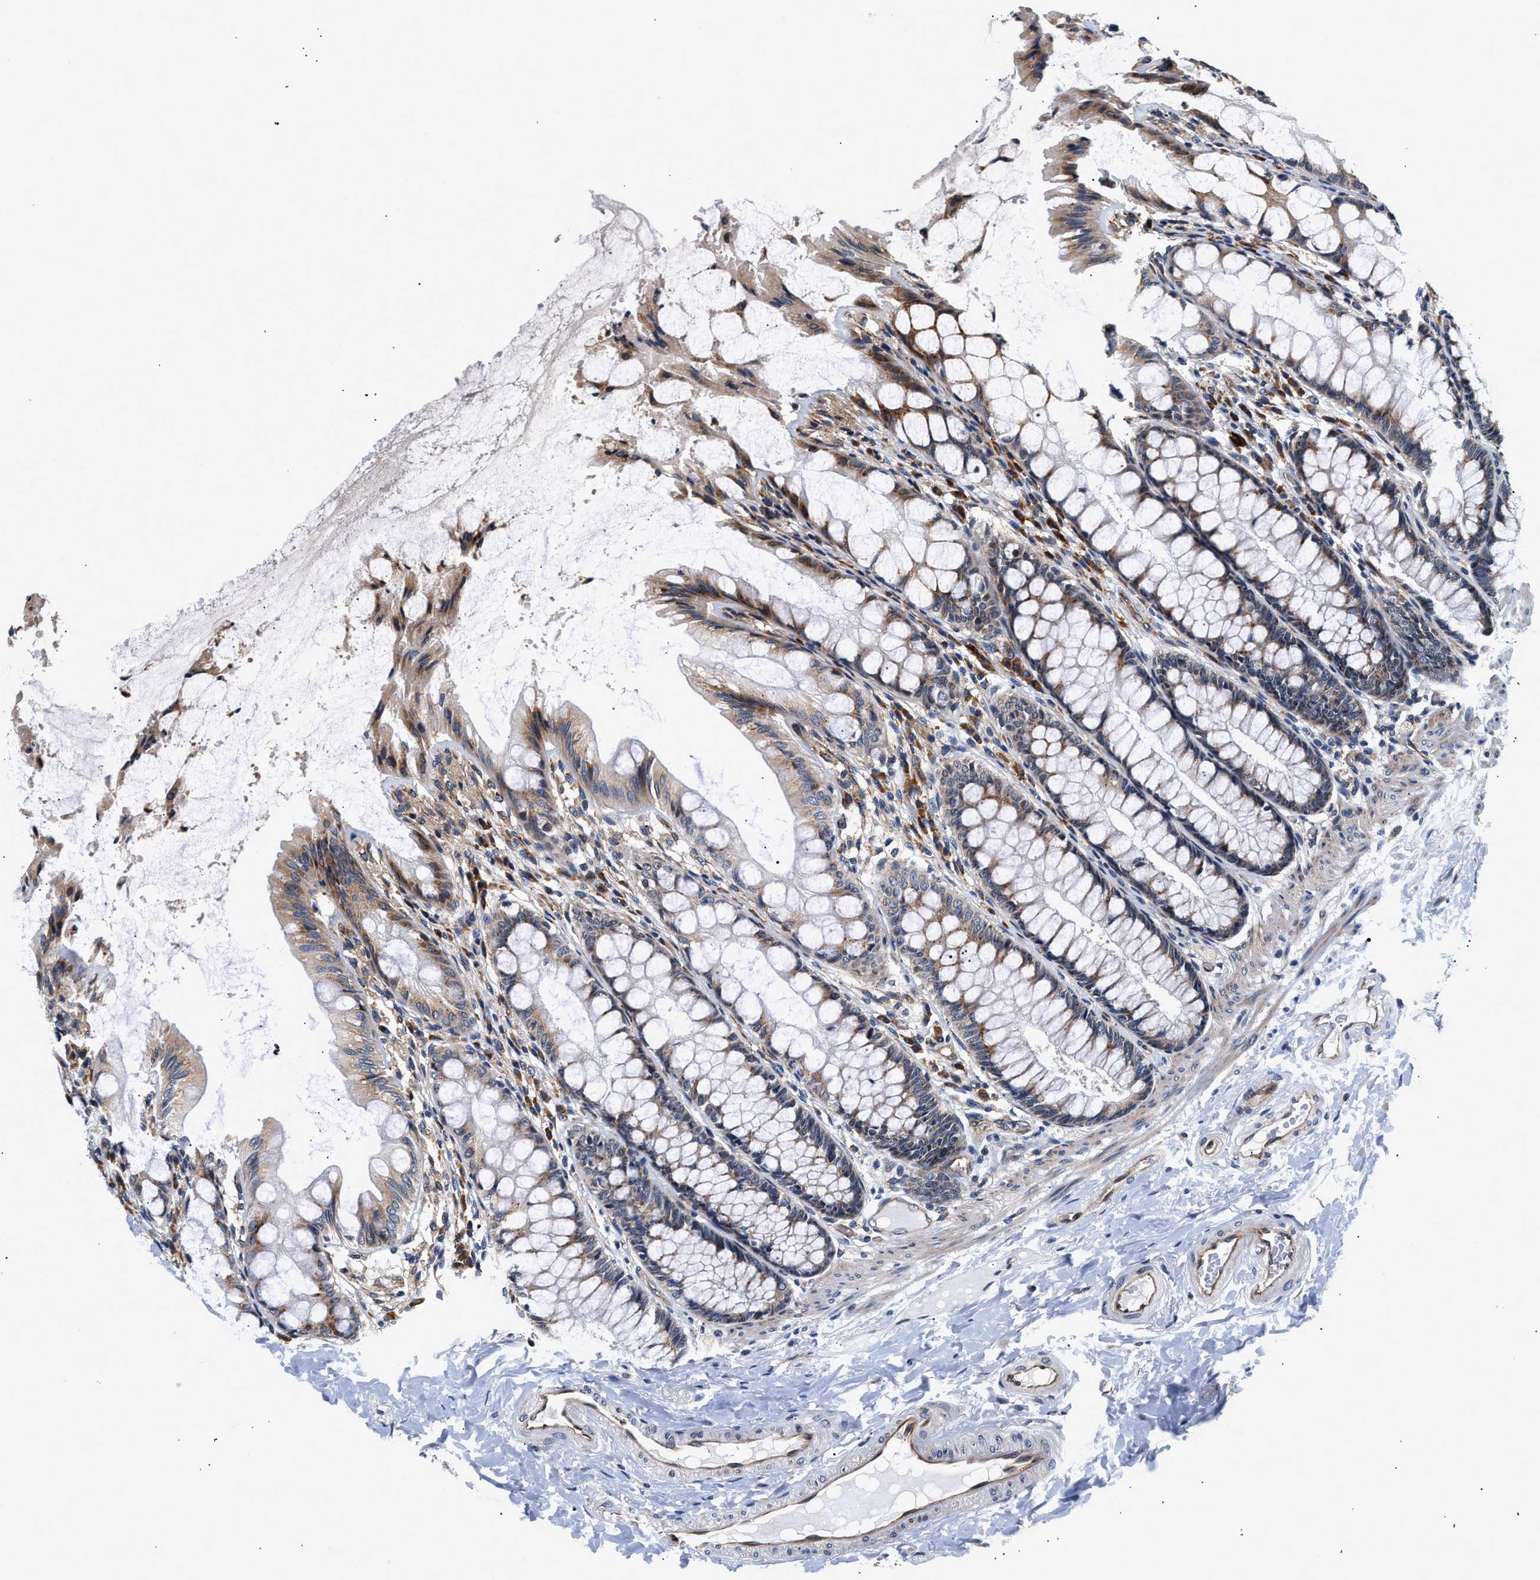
{"staining": {"intensity": "weak", "quantity": ">75%", "location": "cytoplasmic/membranous"}, "tissue": "colon", "cell_type": "Endothelial cells", "image_type": "normal", "snomed": [{"axis": "morphology", "description": "Normal tissue, NOS"}, {"axis": "topography", "description": "Colon"}], "caption": "IHC of unremarkable colon shows low levels of weak cytoplasmic/membranous expression in about >75% of endothelial cells. The protein of interest is shown in brown color, while the nuclei are stained blue.", "gene": "IFT74", "patient": {"sex": "male", "age": 47}}